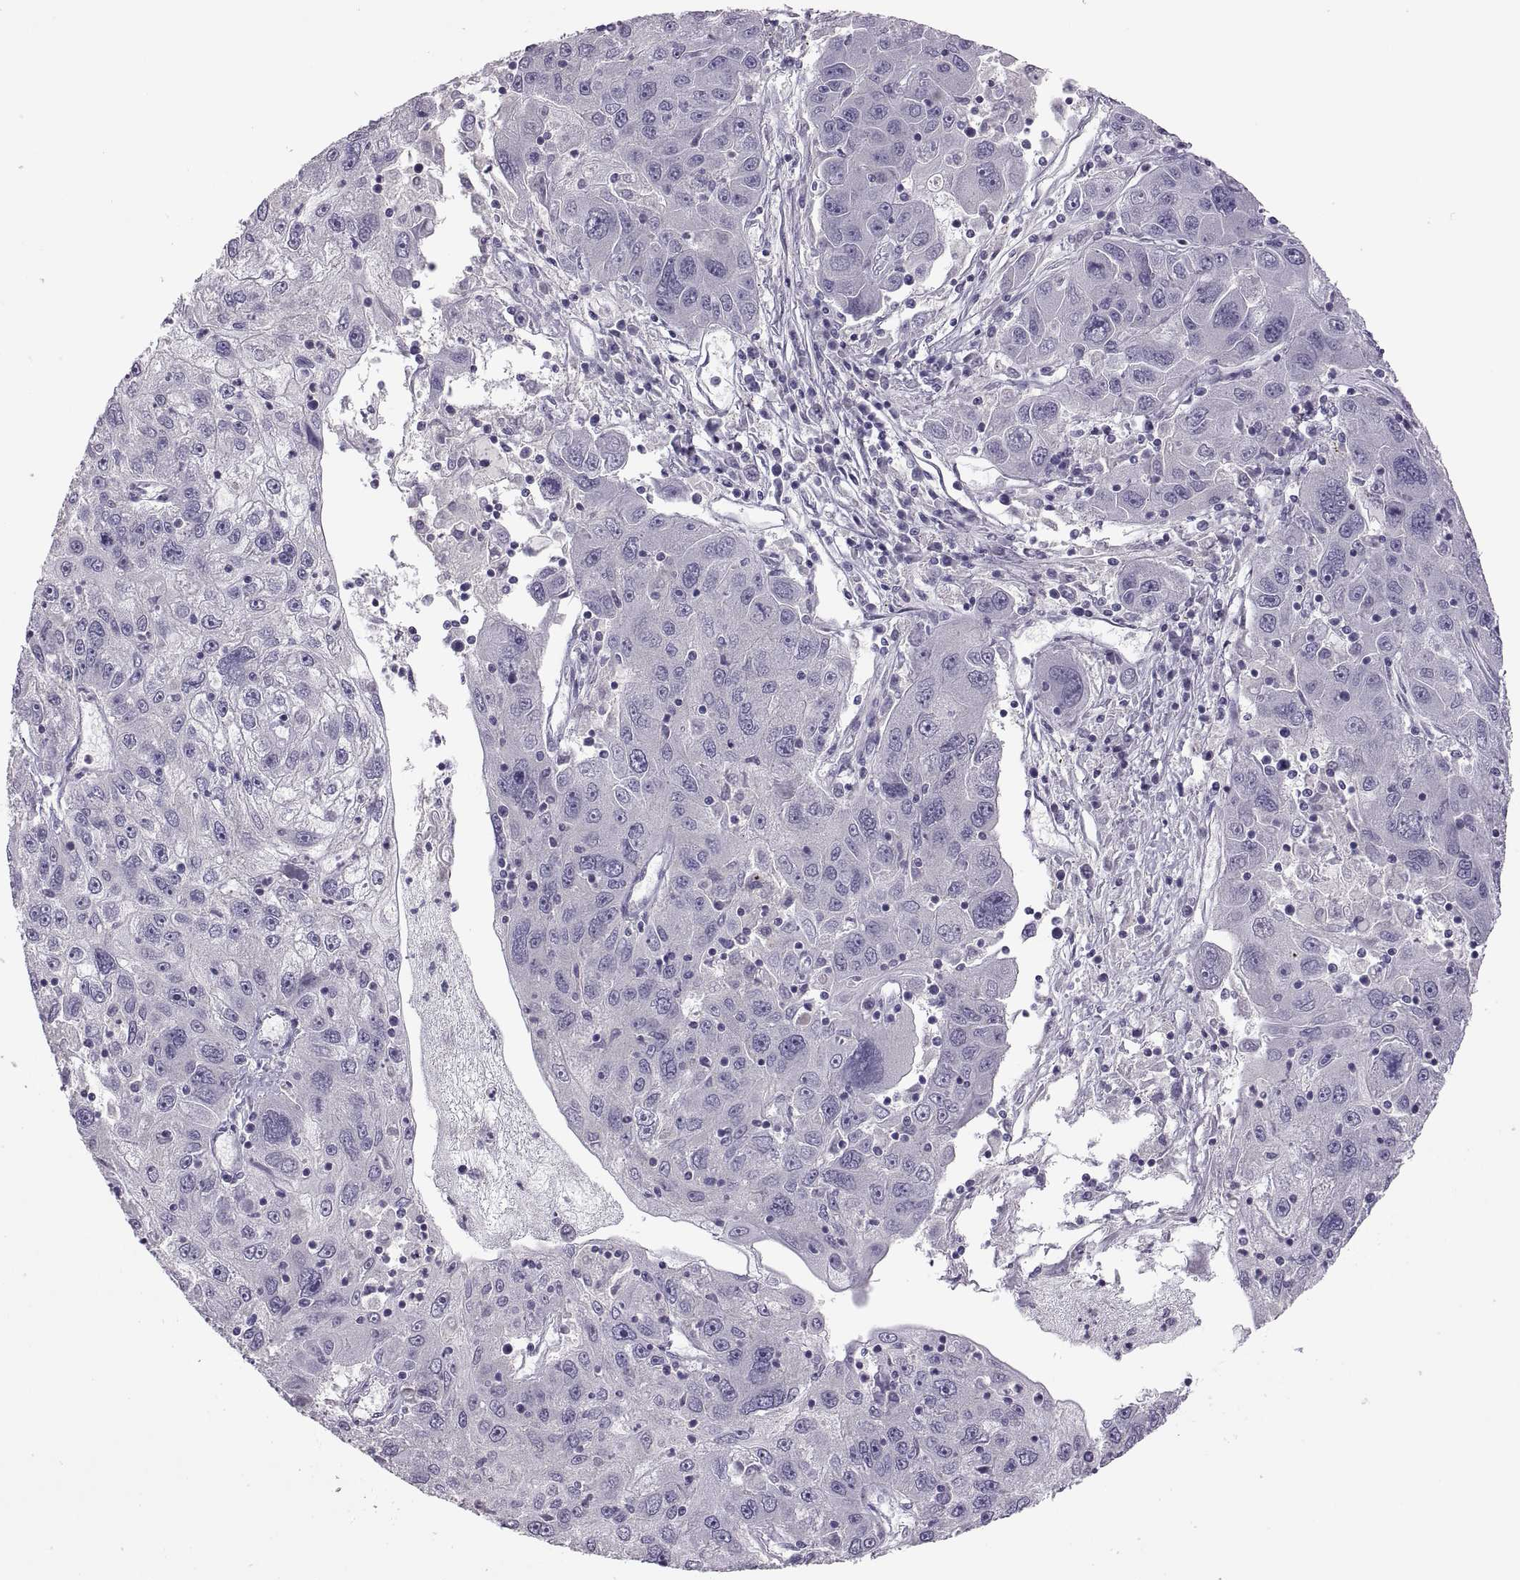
{"staining": {"intensity": "negative", "quantity": "none", "location": "none"}, "tissue": "stomach cancer", "cell_type": "Tumor cells", "image_type": "cancer", "snomed": [{"axis": "morphology", "description": "Adenocarcinoma, NOS"}, {"axis": "topography", "description": "Stomach"}], "caption": "Immunohistochemistry (IHC) of stomach cancer (adenocarcinoma) reveals no positivity in tumor cells.", "gene": "TBX19", "patient": {"sex": "male", "age": 56}}